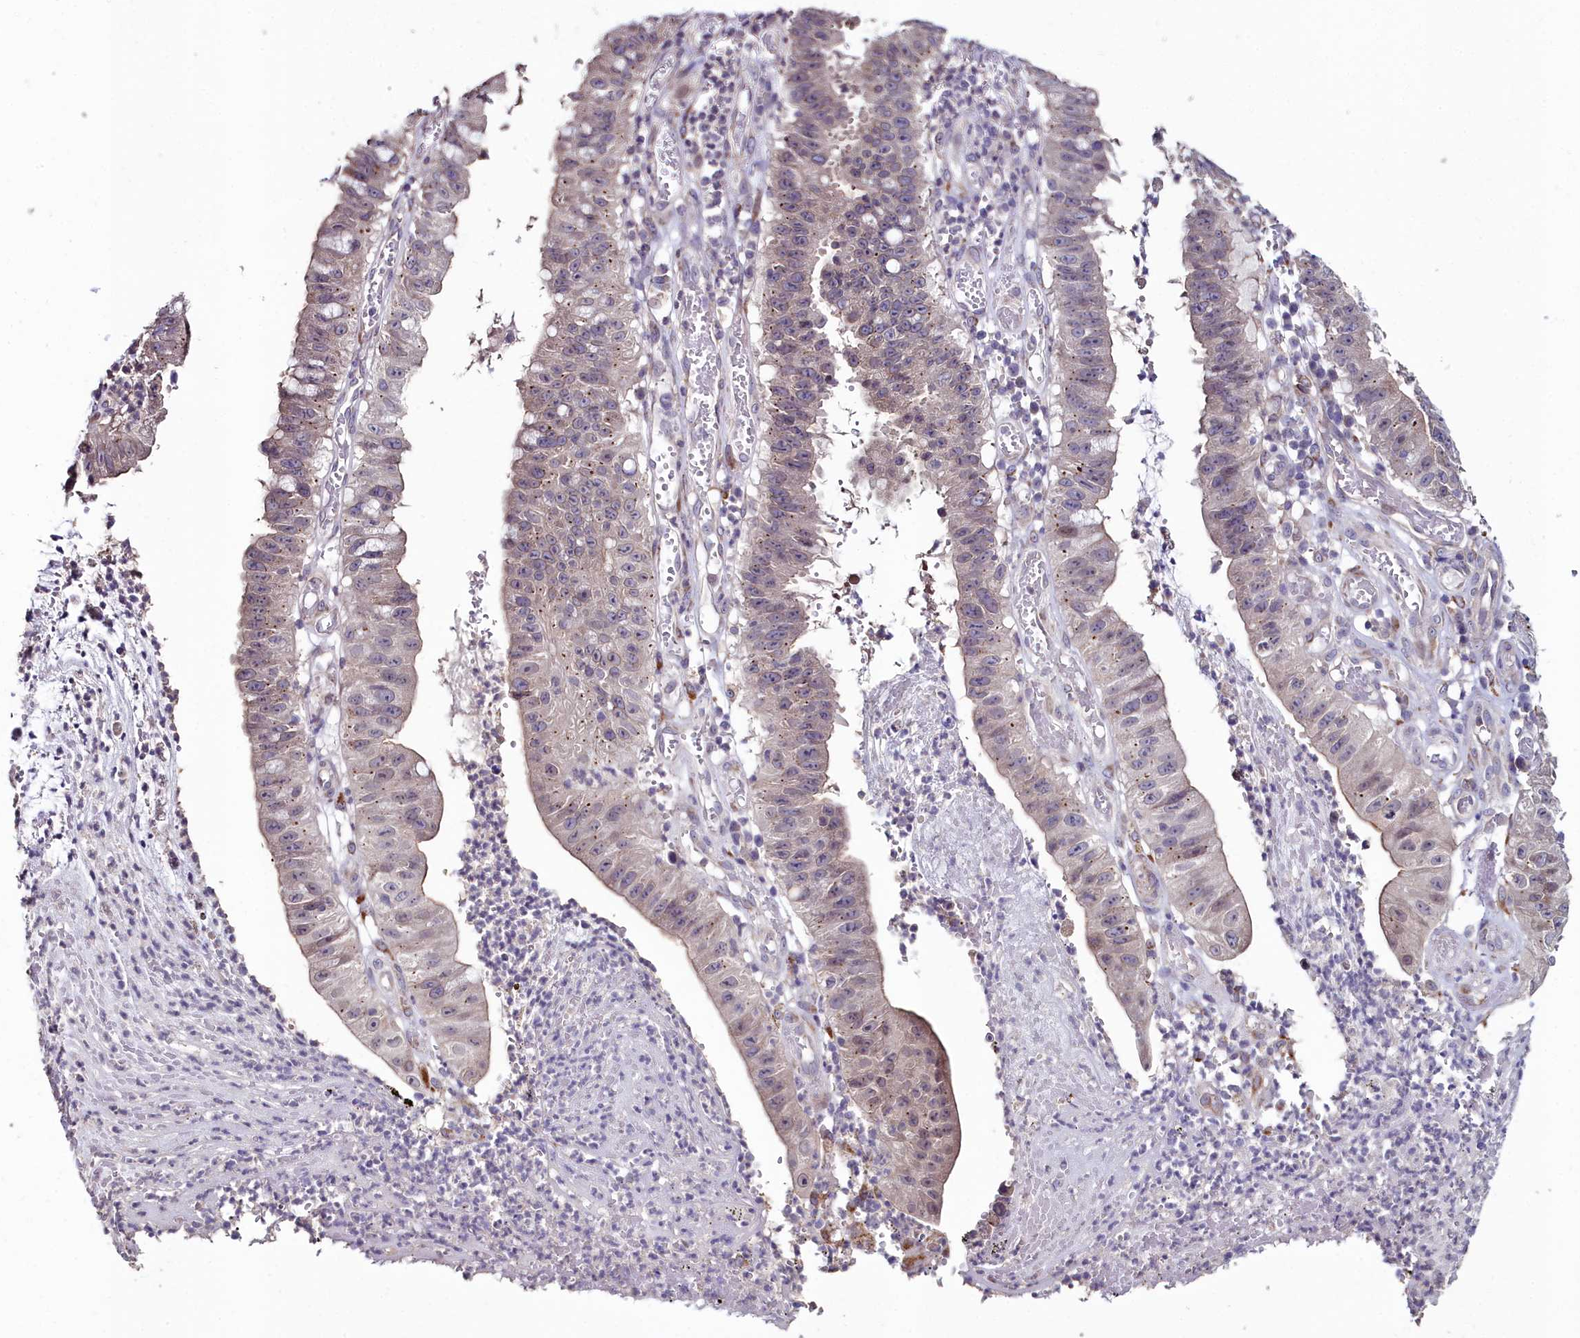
{"staining": {"intensity": "weak", "quantity": "25%-75%", "location": "cytoplasmic/membranous"}, "tissue": "stomach cancer", "cell_type": "Tumor cells", "image_type": "cancer", "snomed": [{"axis": "morphology", "description": "Adenocarcinoma, NOS"}, {"axis": "topography", "description": "Stomach"}], "caption": "This micrograph displays immunohistochemistry staining of stomach cancer (adenocarcinoma), with low weak cytoplasmic/membranous expression in about 25%-75% of tumor cells.", "gene": "C4orf19", "patient": {"sex": "male", "age": 59}}